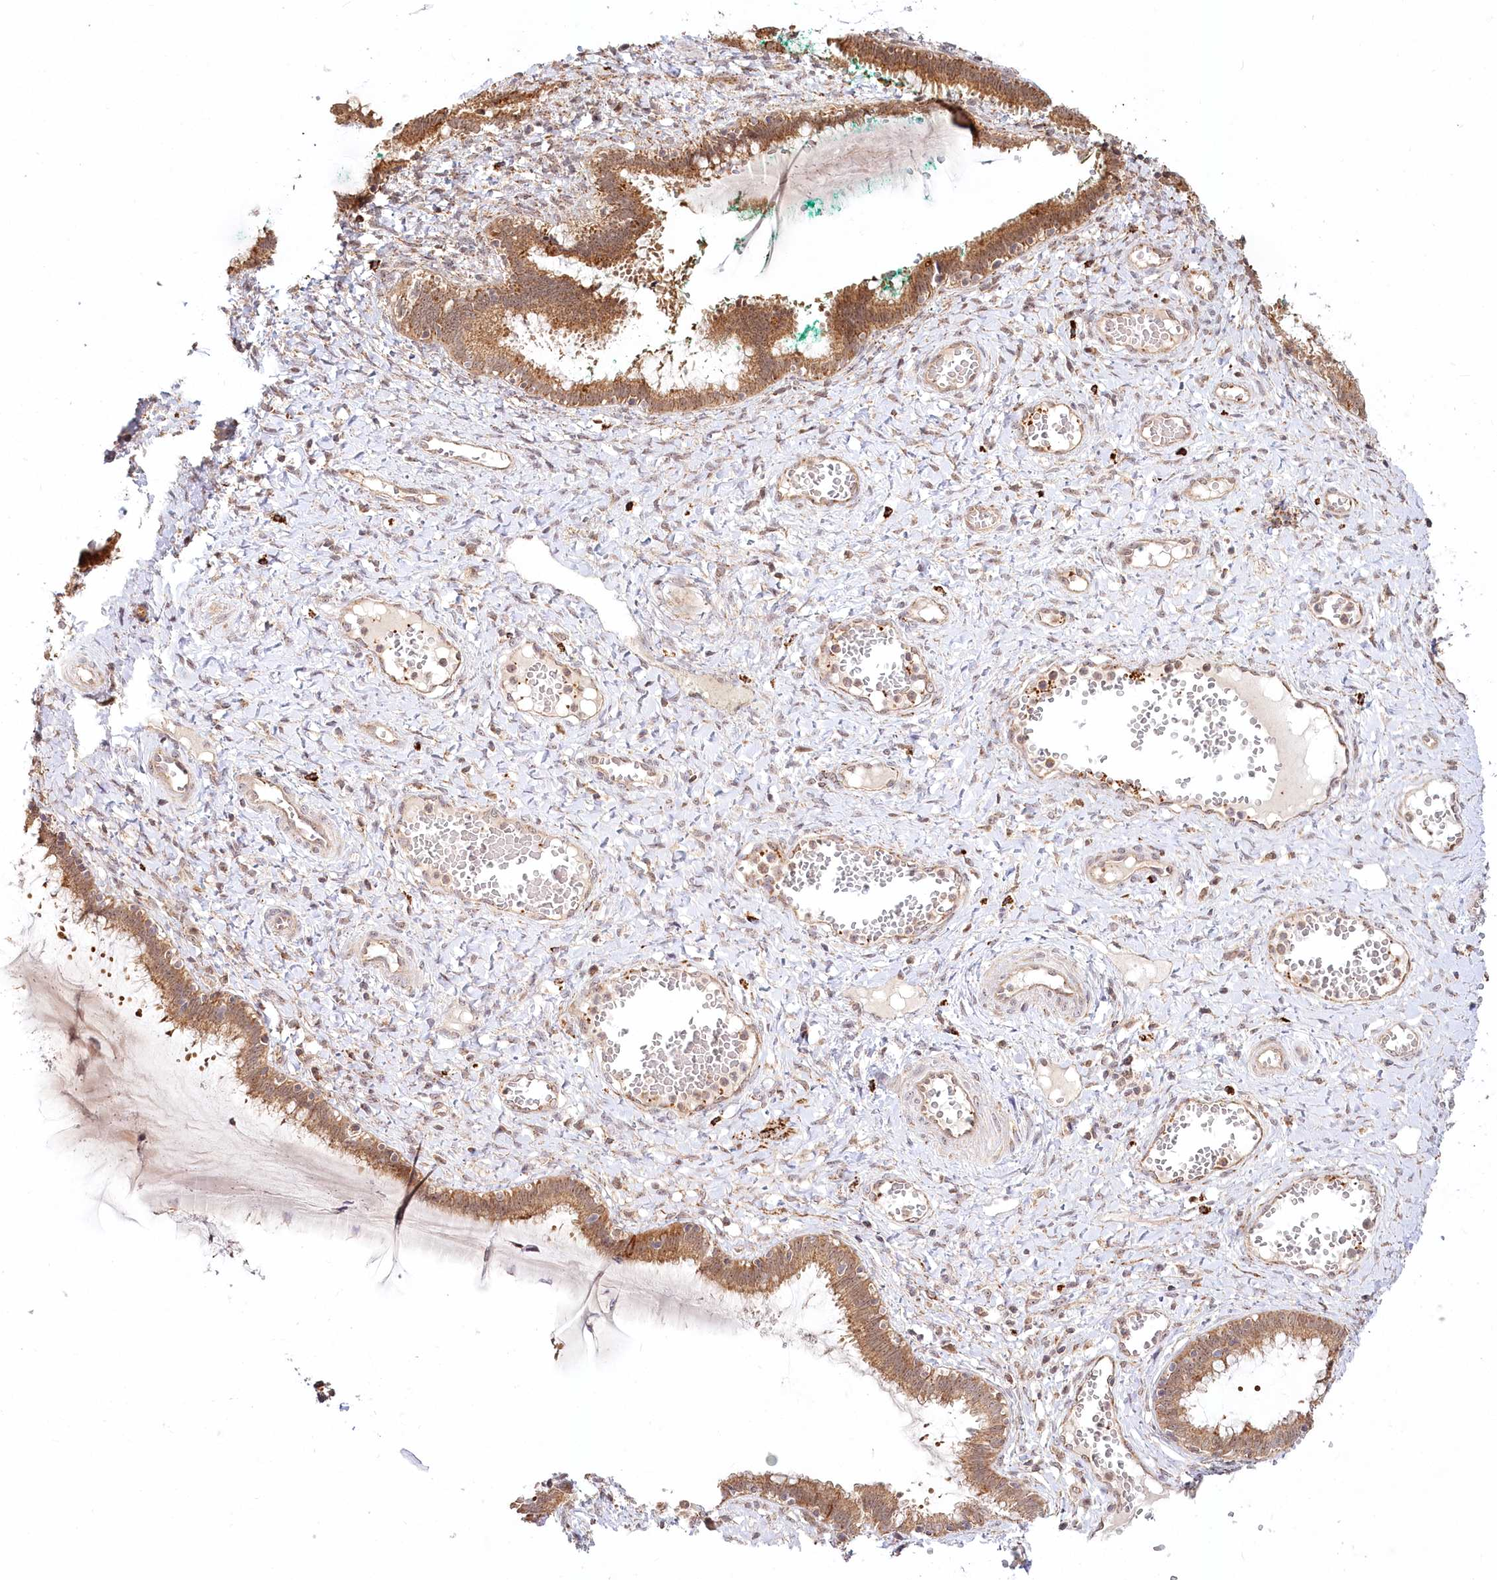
{"staining": {"intensity": "moderate", "quantity": ">75%", "location": "cytoplasmic/membranous"}, "tissue": "cervix", "cell_type": "Glandular cells", "image_type": "normal", "snomed": [{"axis": "morphology", "description": "Normal tissue, NOS"}, {"axis": "morphology", "description": "Adenocarcinoma, NOS"}, {"axis": "topography", "description": "Cervix"}], "caption": "This photomicrograph displays benign cervix stained with immunohistochemistry to label a protein in brown. The cytoplasmic/membranous of glandular cells show moderate positivity for the protein. Nuclei are counter-stained blue.", "gene": "RTN4IP1", "patient": {"sex": "female", "age": 29}}